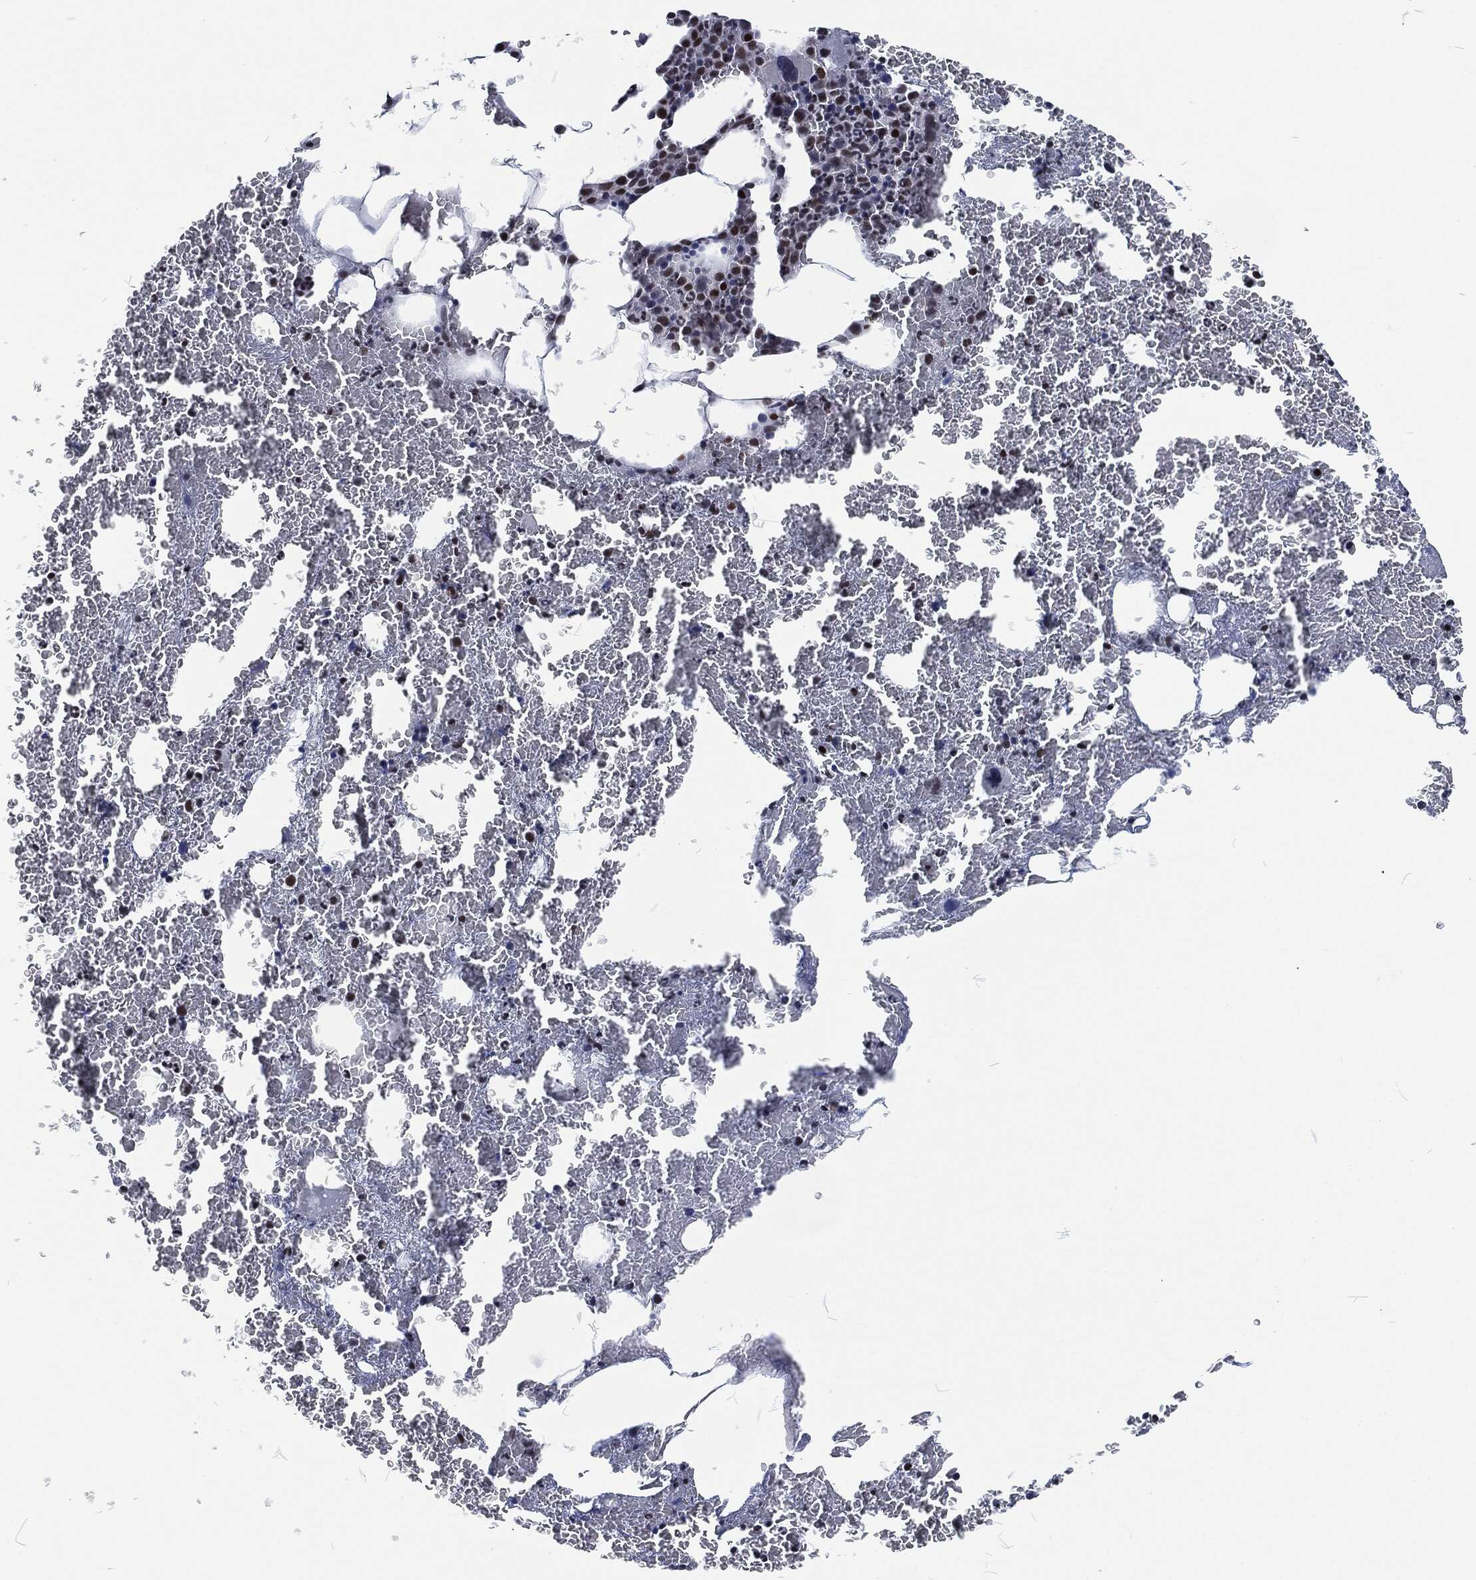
{"staining": {"intensity": "strong", "quantity": "<25%", "location": "nuclear"}, "tissue": "bone marrow", "cell_type": "Hematopoietic cells", "image_type": "normal", "snomed": [{"axis": "morphology", "description": "Normal tissue, NOS"}, {"axis": "topography", "description": "Bone marrow"}], "caption": "Normal bone marrow was stained to show a protein in brown. There is medium levels of strong nuclear staining in about <25% of hematopoietic cells. Nuclei are stained in blue.", "gene": "DCPS", "patient": {"sex": "male", "age": 91}}